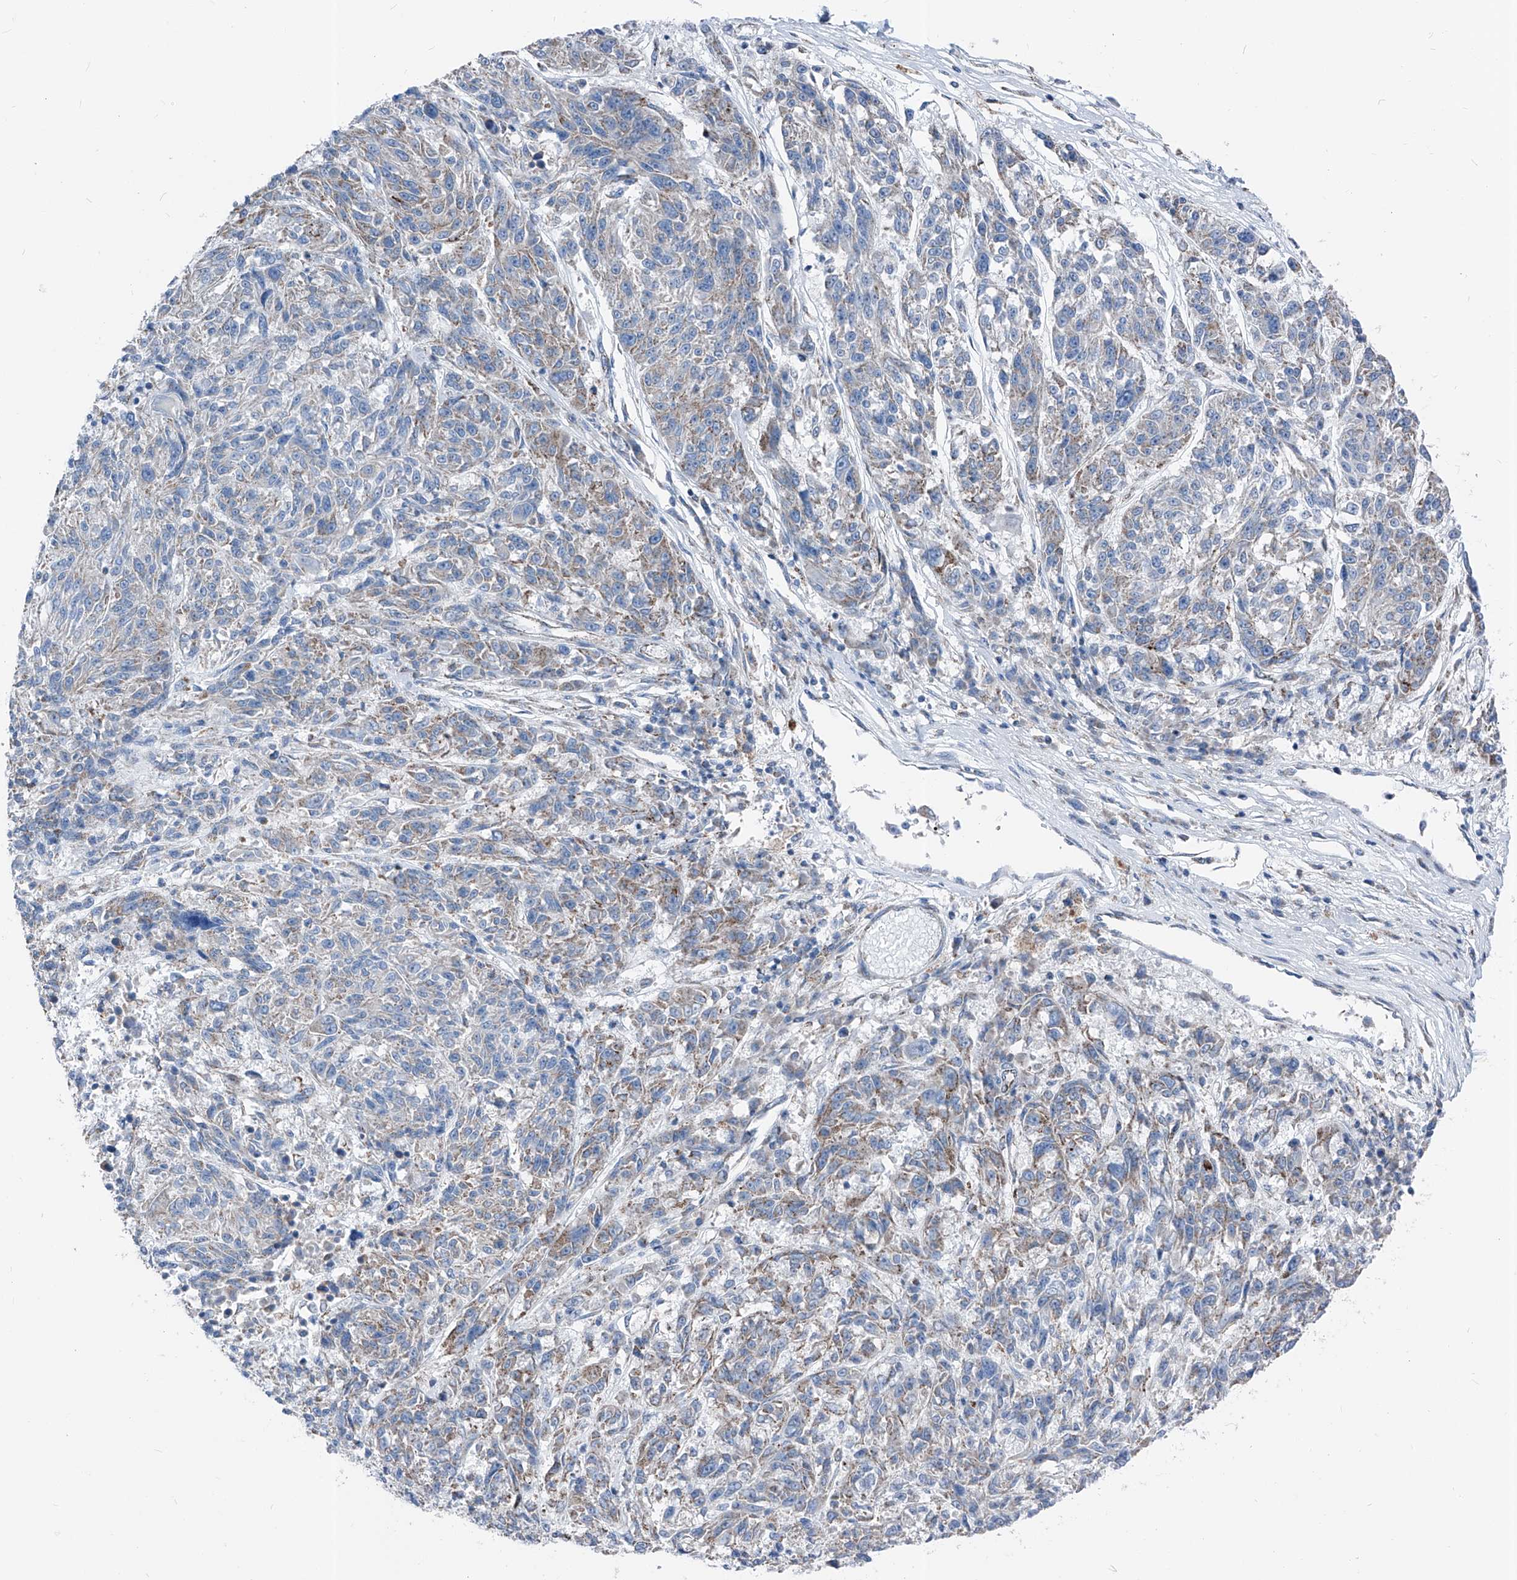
{"staining": {"intensity": "weak", "quantity": "<25%", "location": "cytoplasmic/membranous"}, "tissue": "melanoma", "cell_type": "Tumor cells", "image_type": "cancer", "snomed": [{"axis": "morphology", "description": "Malignant melanoma, NOS"}, {"axis": "topography", "description": "Skin"}], "caption": "The immunohistochemistry (IHC) histopathology image has no significant expression in tumor cells of melanoma tissue. Nuclei are stained in blue.", "gene": "AGPS", "patient": {"sex": "male", "age": 53}}